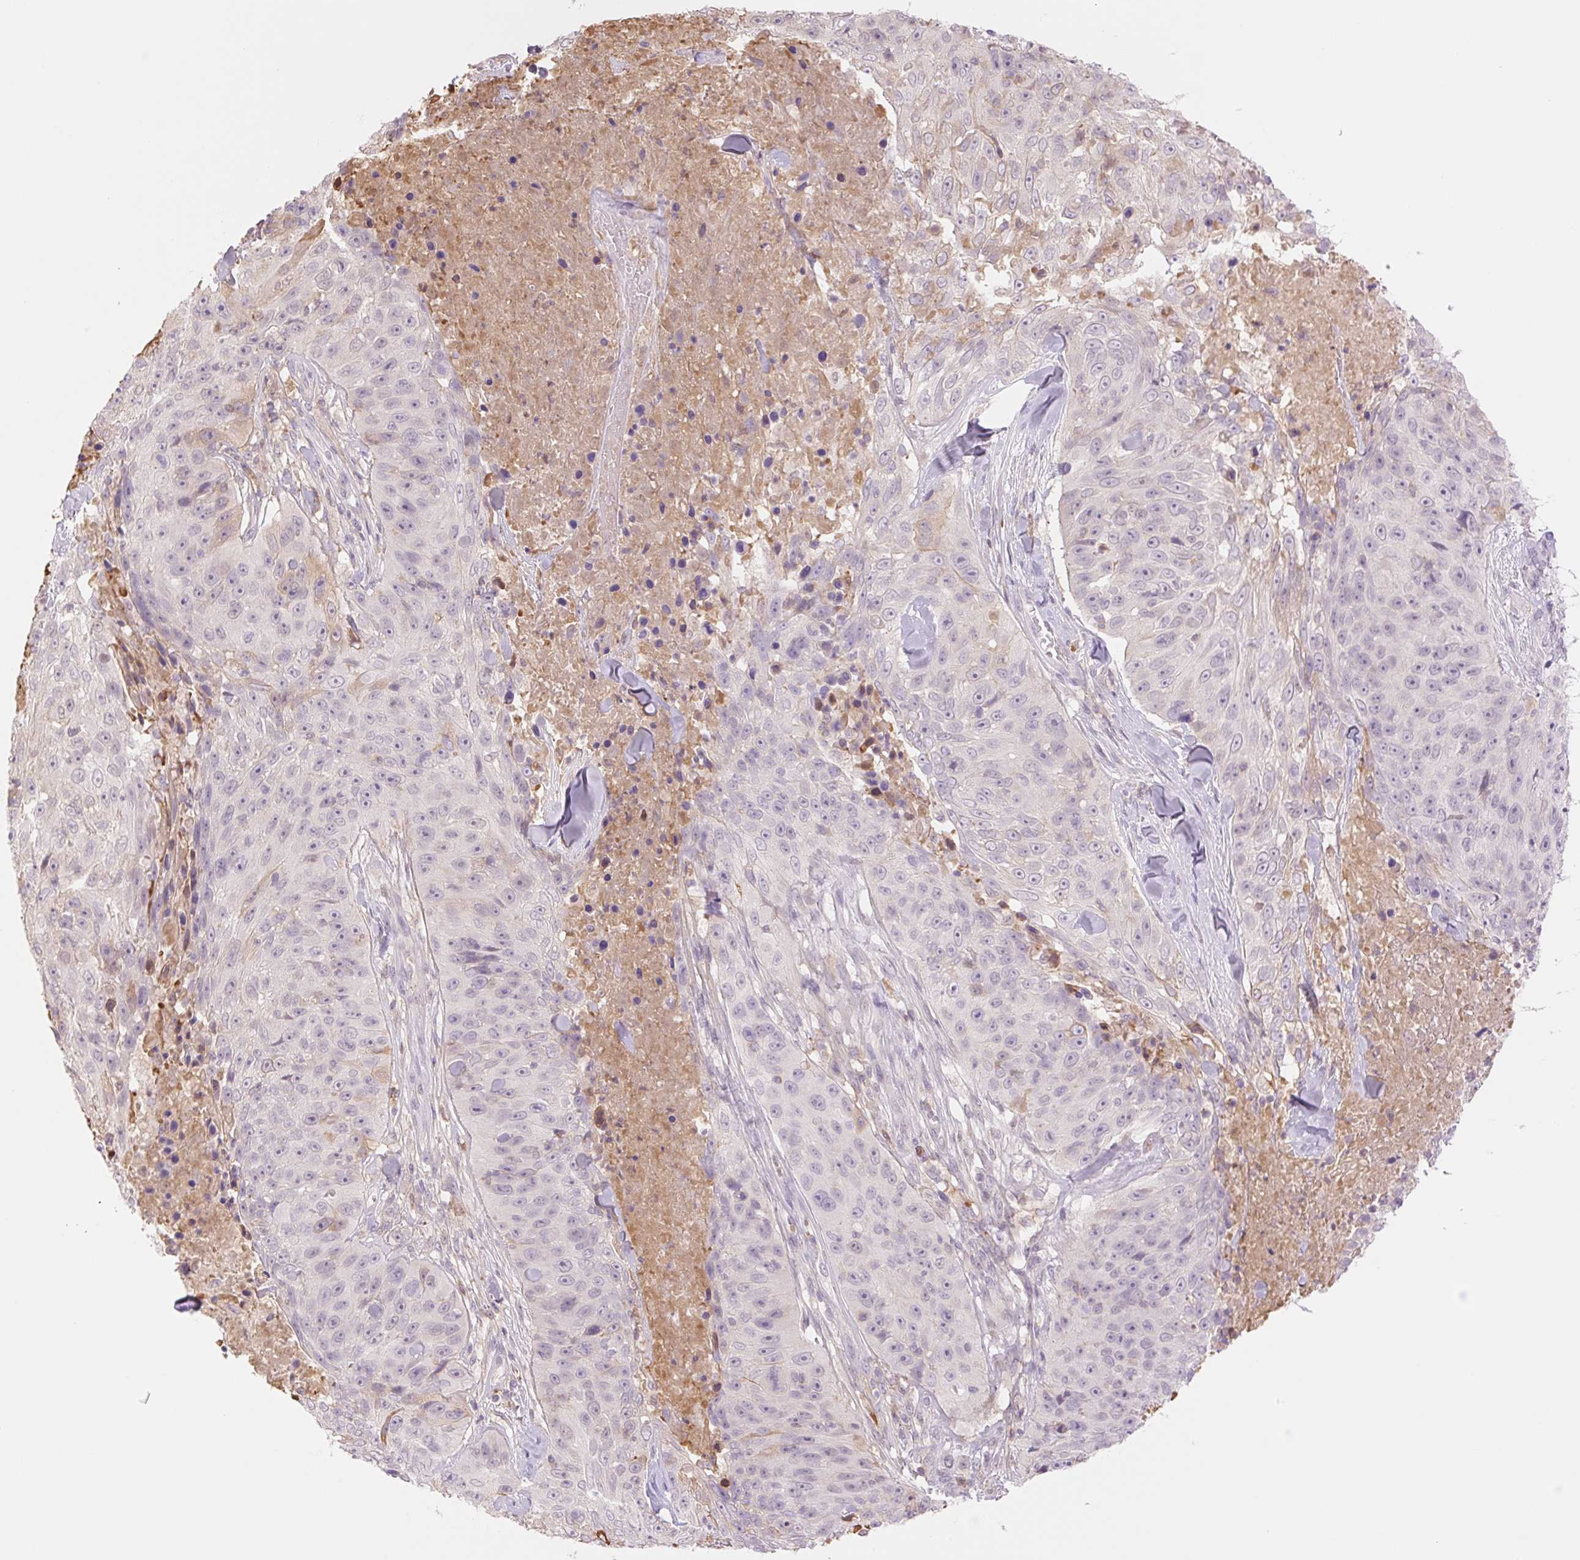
{"staining": {"intensity": "negative", "quantity": "none", "location": "none"}, "tissue": "skin cancer", "cell_type": "Tumor cells", "image_type": "cancer", "snomed": [{"axis": "morphology", "description": "Squamous cell carcinoma, NOS"}, {"axis": "topography", "description": "Skin"}], "caption": "The immunohistochemistry (IHC) image has no significant positivity in tumor cells of skin cancer tissue.", "gene": "HEBP1", "patient": {"sex": "female", "age": 87}}